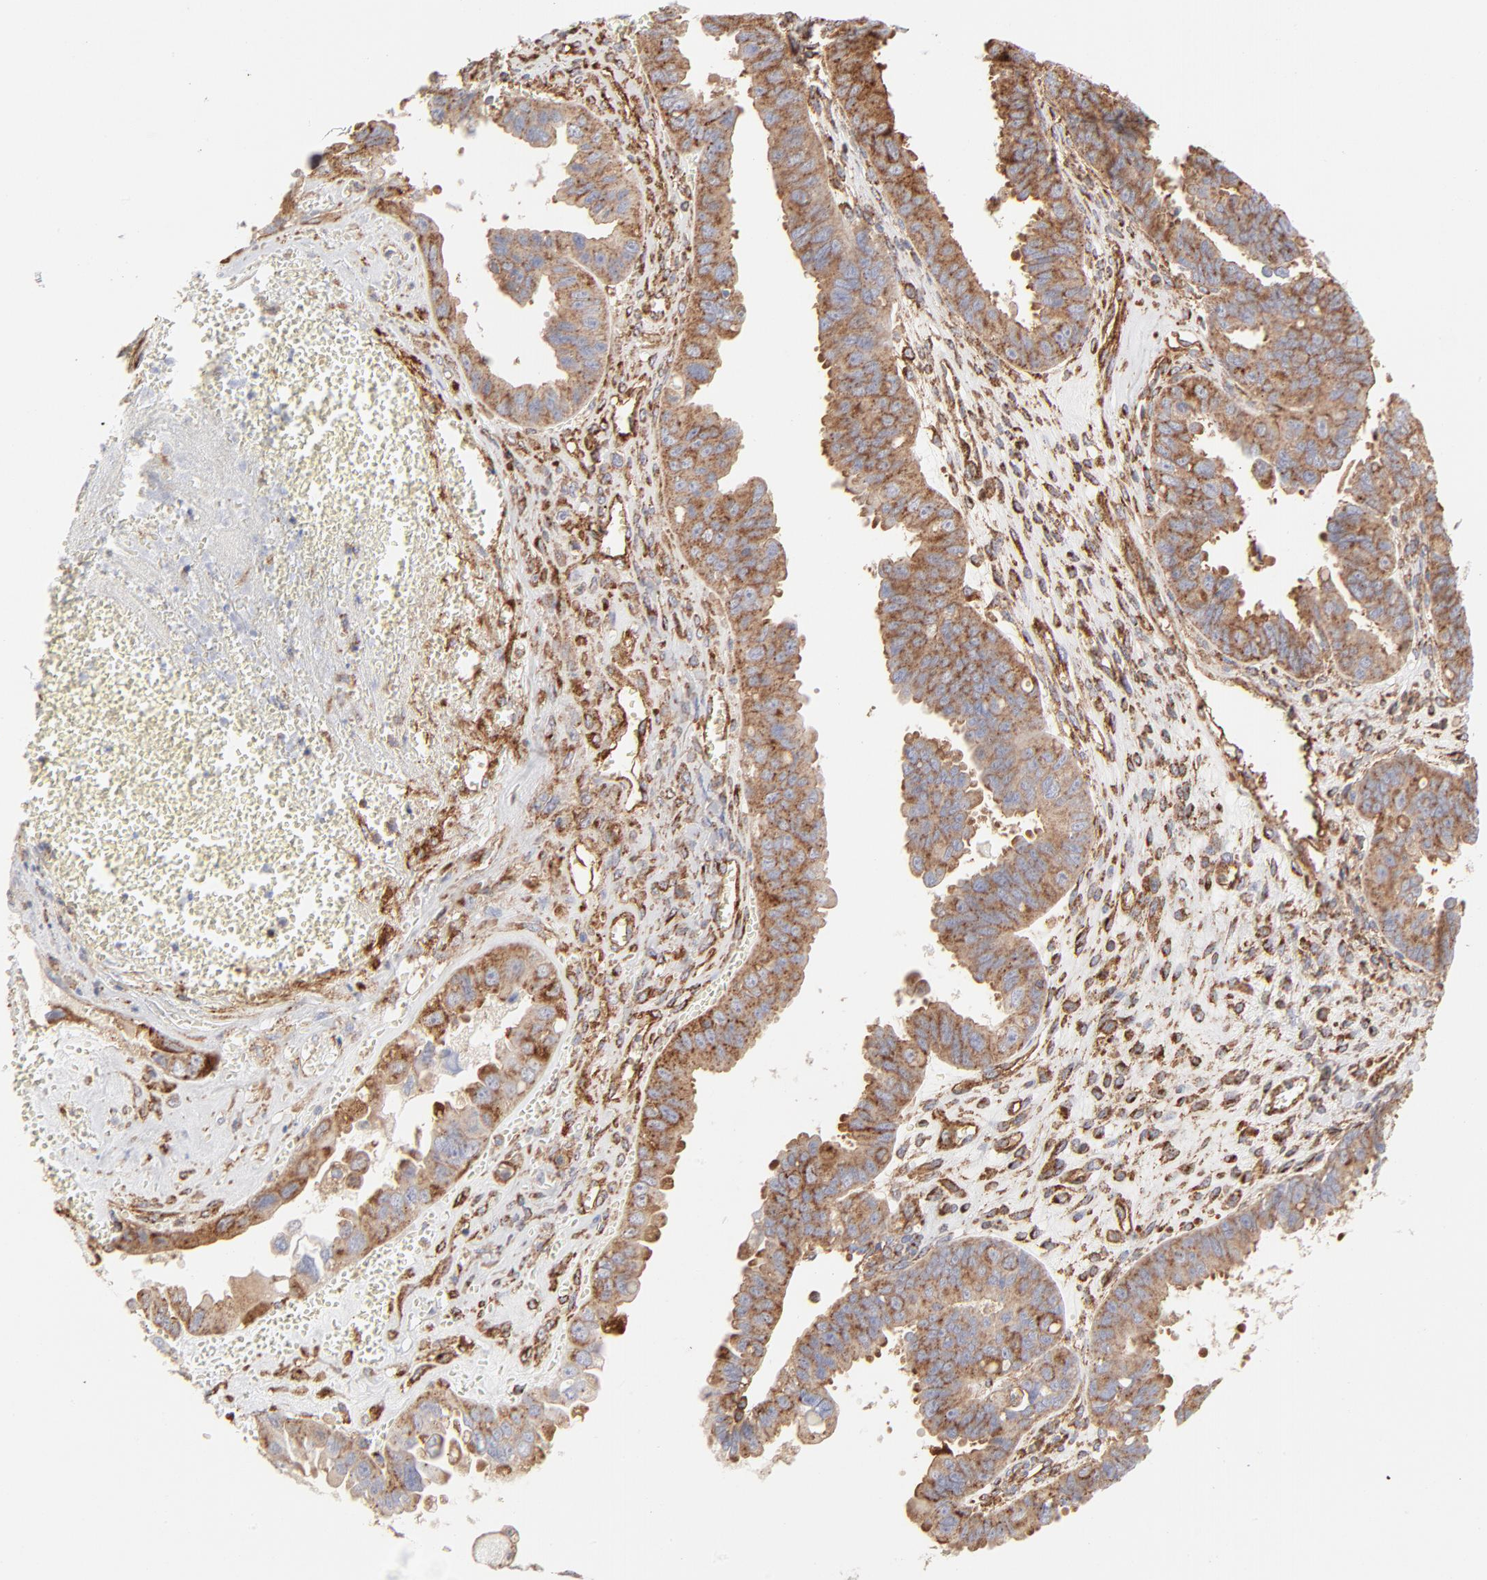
{"staining": {"intensity": "moderate", "quantity": ">75%", "location": "cytoplasmic/membranous"}, "tissue": "ovarian cancer", "cell_type": "Tumor cells", "image_type": "cancer", "snomed": [{"axis": "morphology", "description": "Carcinoma, endometroid"}, {"axis": "topography", "description": "Ovary"}], "caption": "This is an image of IHC staining of endometroid carcinoma (ovarian), which shows moderate staining in the cytoplasmic/membranous of tumor cells.", "gene": "CLTB", "patient": {"sex": "female", "age": 85}}